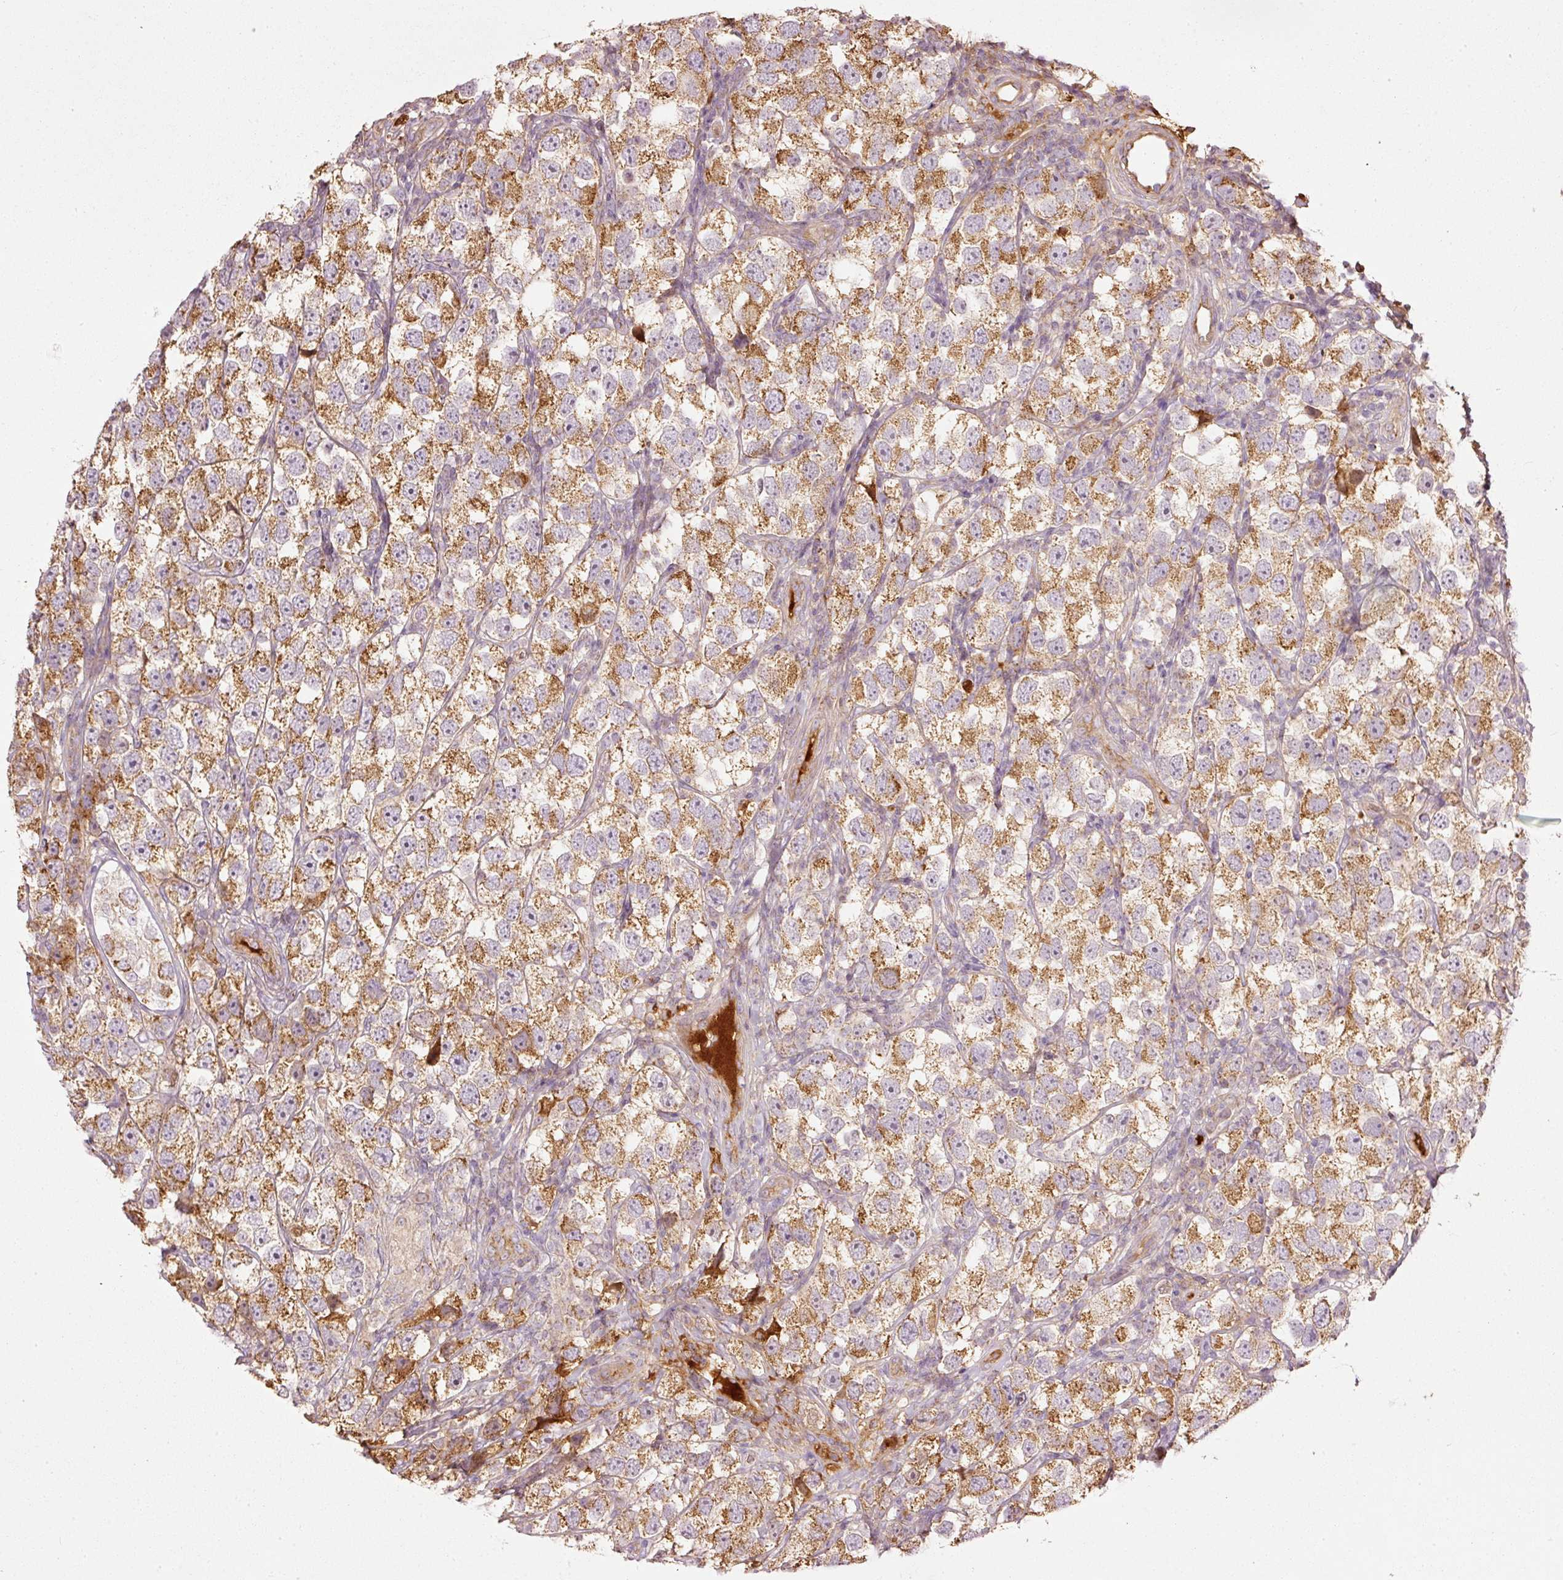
{"staining": {"intensity": "strong", "quantity": "25%-75%", "location": "cytoplasmic/membranous"}, "tissue": "testis cancer", "cell_type": "Tumor cells", "image_type": "cancer", "snomed": [{"axis": "morphology", "description": "Seminoma, NOS"}, {"axis": "topography", "description": "Testis"}], "caption": "Protein staining demonstrates strong cytoplasmic/membranous expression in approximately 25%-75% of tumor cells in testis cancer (seminoma).", "gene": "SERPING1", "patient": {"sex": "male", "age": 26}}